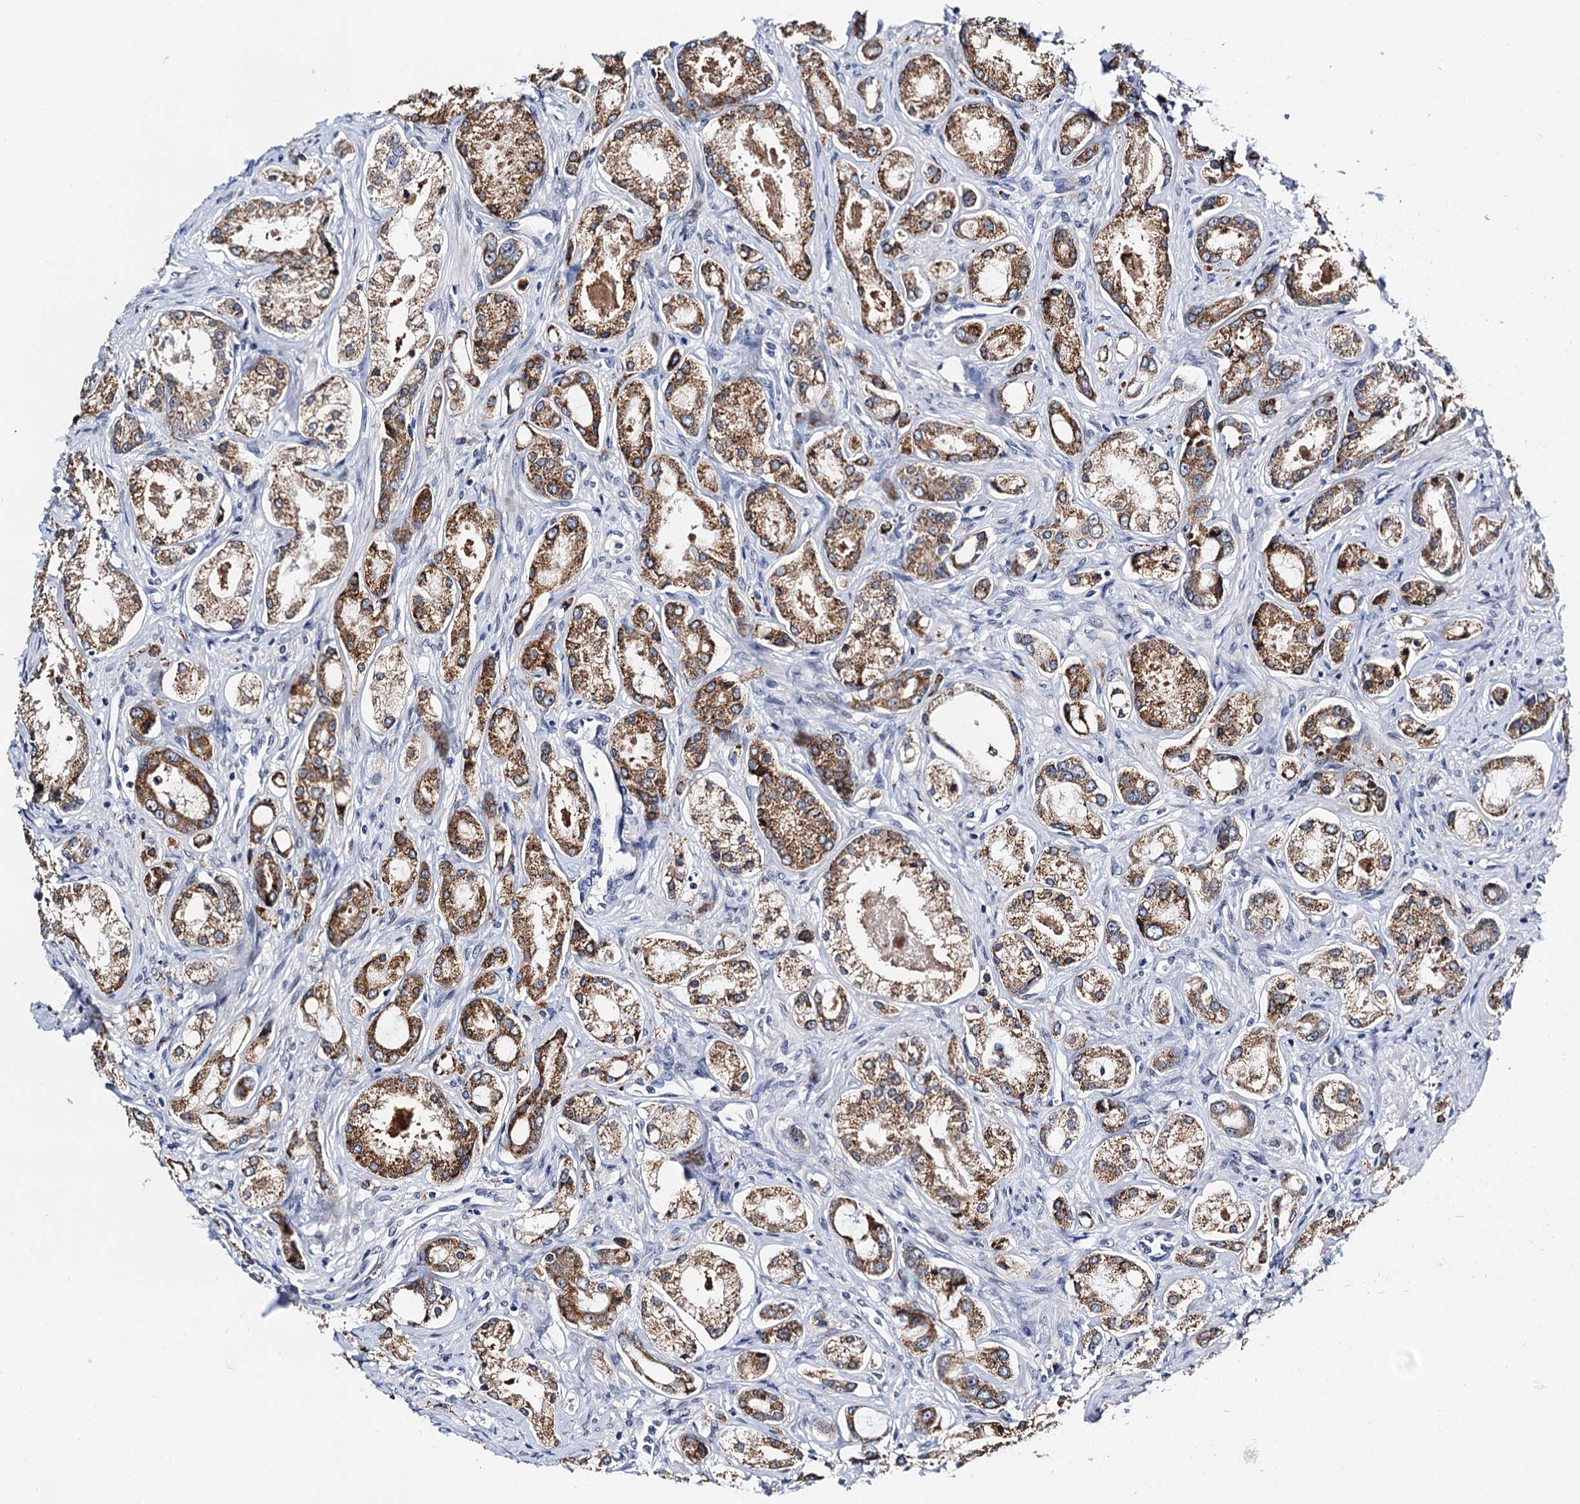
{"staining": {"intensity": "moderate", "quantity": ">75%", "location": "cytoplasmic/membranous"}, "tissue": "prostate cancer", "cell_type": "Tumor cells", "image_type": "cancer", "snomed": [{"axis": "morphology", "description": "Adenocarcinoma, Low grade"}, {"axis": "topography", "description": "Prostate"}], "caption": "DAB immunohistochemical staining of prostate cancer exhibits moderate cytoplasmic/membranous protein expression in approximately >75% of tumor cells.", "gene": "SLC7A10", "patient": {"sex": "male", "age": 68}}